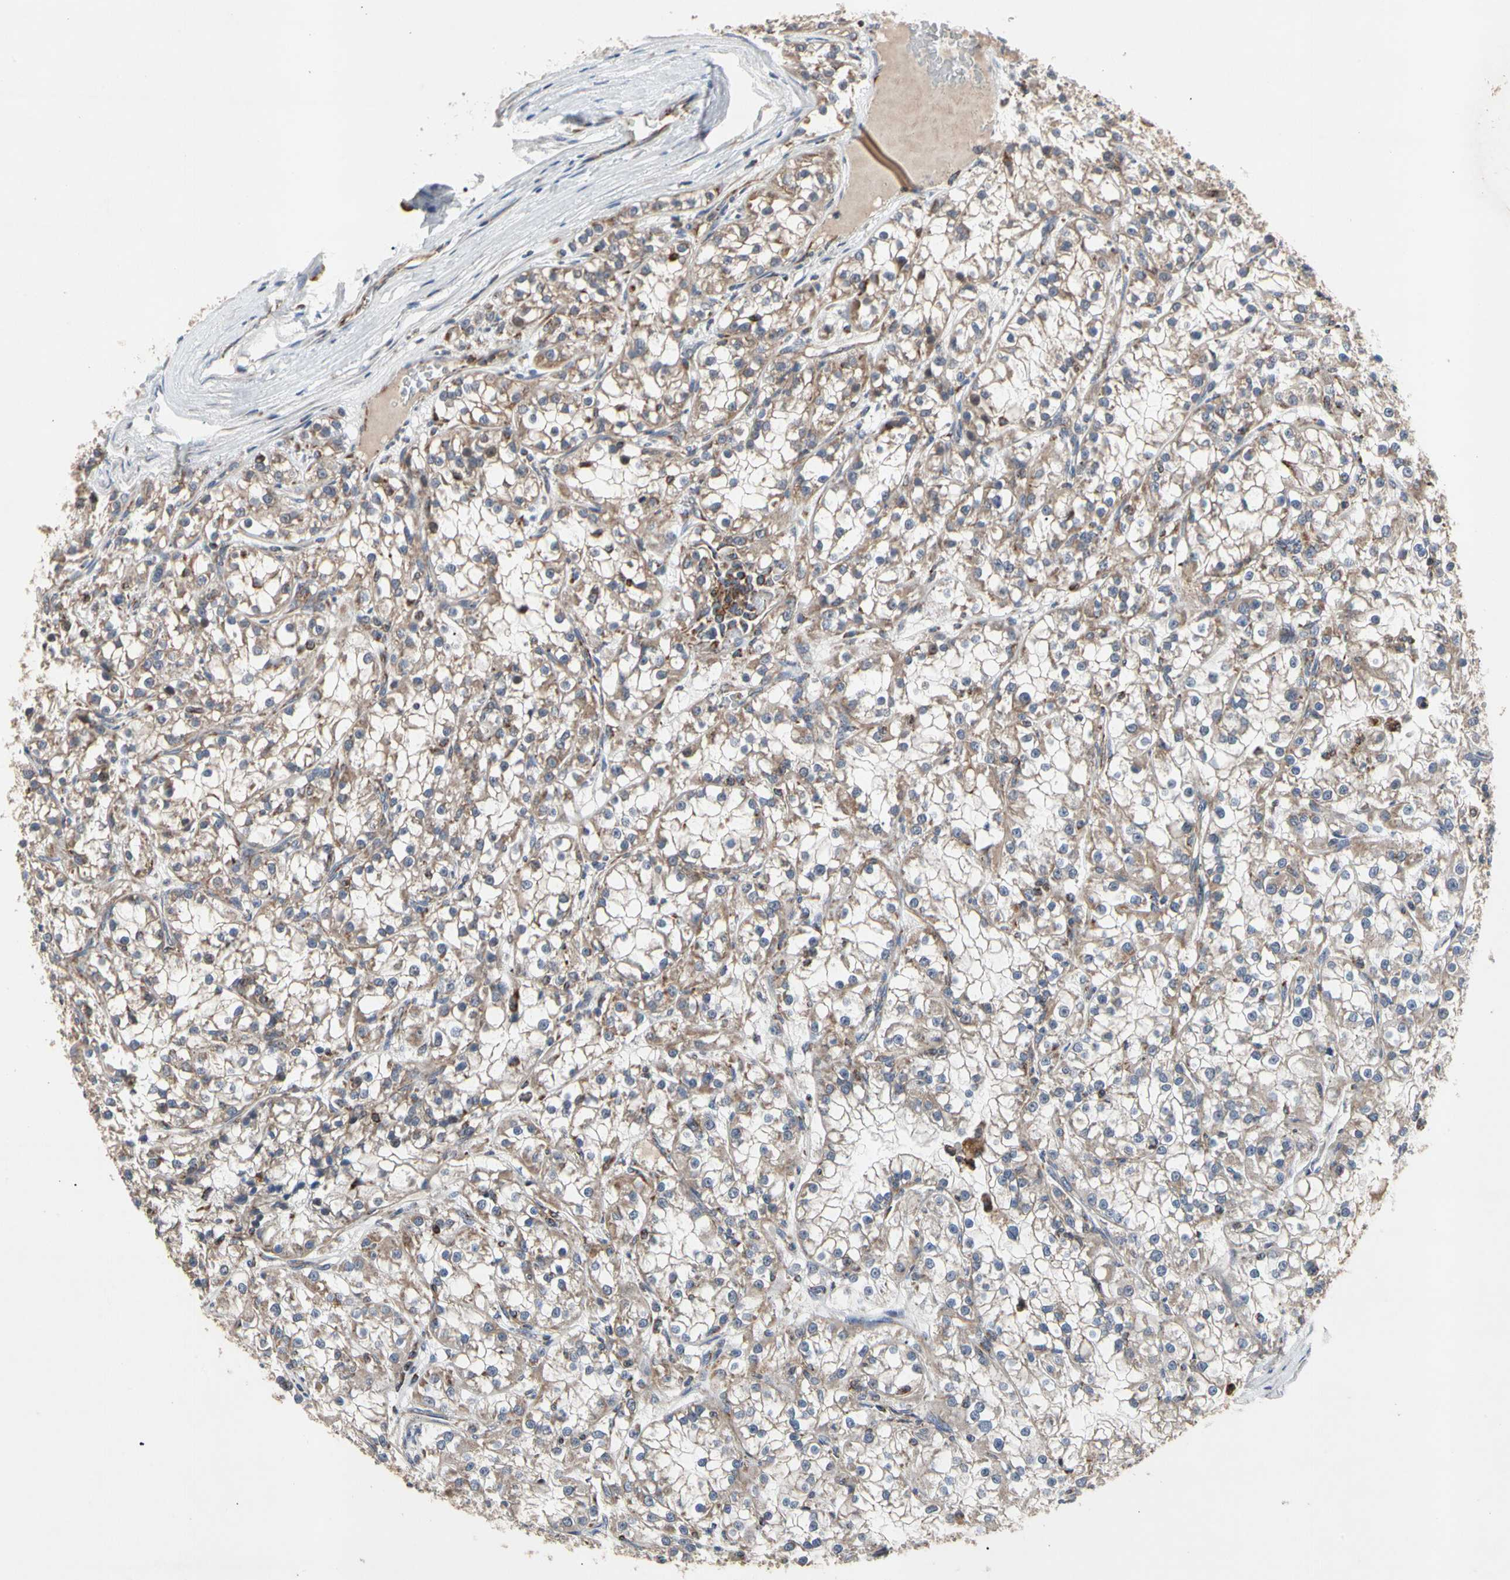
{"staining": {"intensity": "moderate", "quantity": "25%-75%", "location": "cytoplasmic/membranous"}, "tissue": "renal cancer", "cell_type": "Tumor cells", "image_type": "cancer", "snomed": [{"axis": "morphology", "description": "Adenocarcinoma, NOS"}, {"axis": "topography", "description": "Kidney"}], "caption": "Renal cancer stained with a protein marker demonstrates moderate staining in tumor cells.", "gene": "GPD2", "patient": {"sex": "female", "age": 52}}